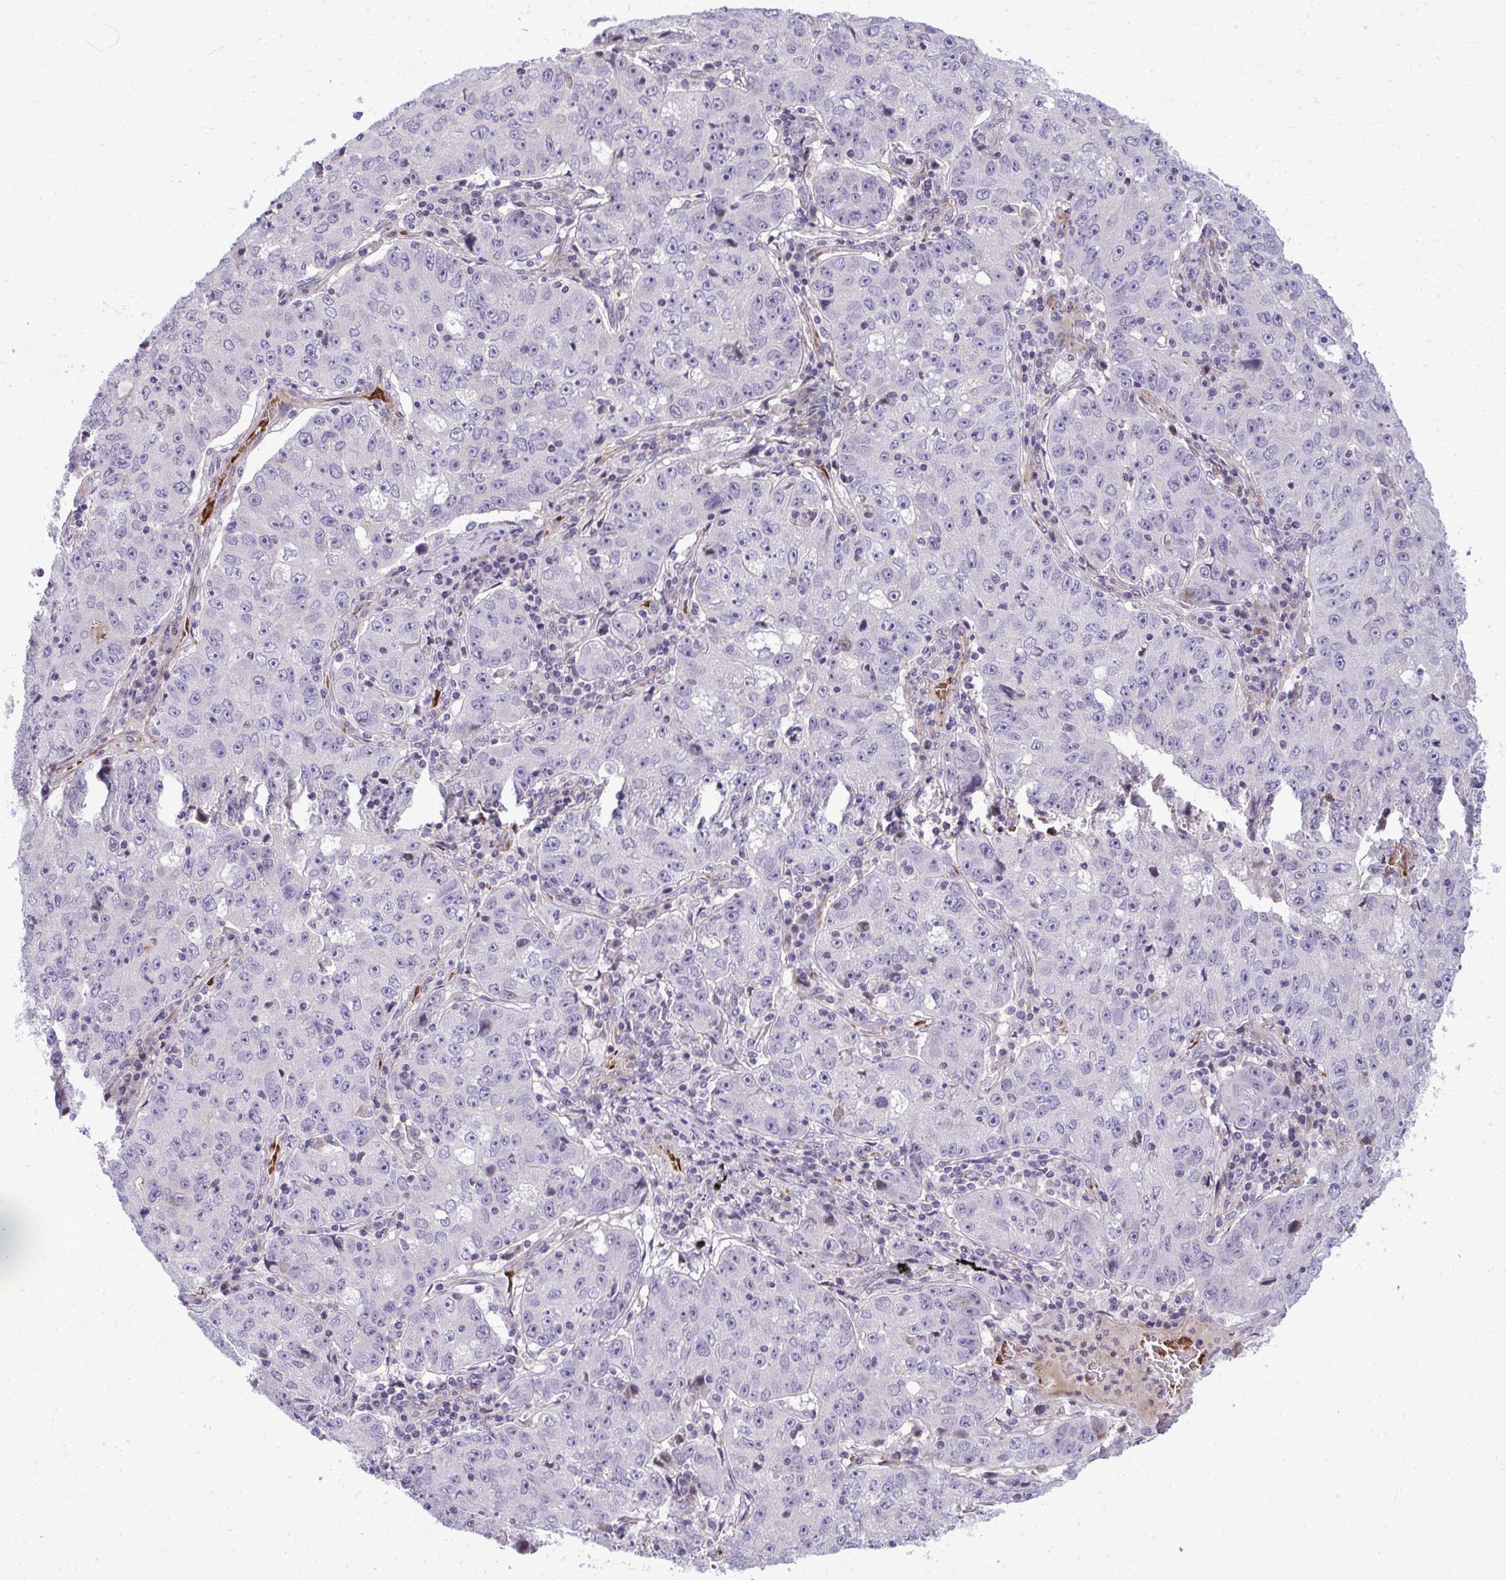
{"staining": {"intensity": "negative", "quantity": "none", "location": "none"}, "tissue": "lung cancer", "cell_type": "Tumor cells", "image_type": "cancer", "snomed": [{"axis": "morphology", "description": "Normal morphology"}, {"axis": "morphology", "description": "Adenocarcinoma, NOS"}, {"axis": "topography", "description": "Lymph node"}, {"axis": "topography", "description": "Lung"}], "caption": "The histopathology image shows no staining of tumor cells in lung adenocarcinoma.", "gene": "SLC14A1", "patient": {"sex": "female", "age": 57}}